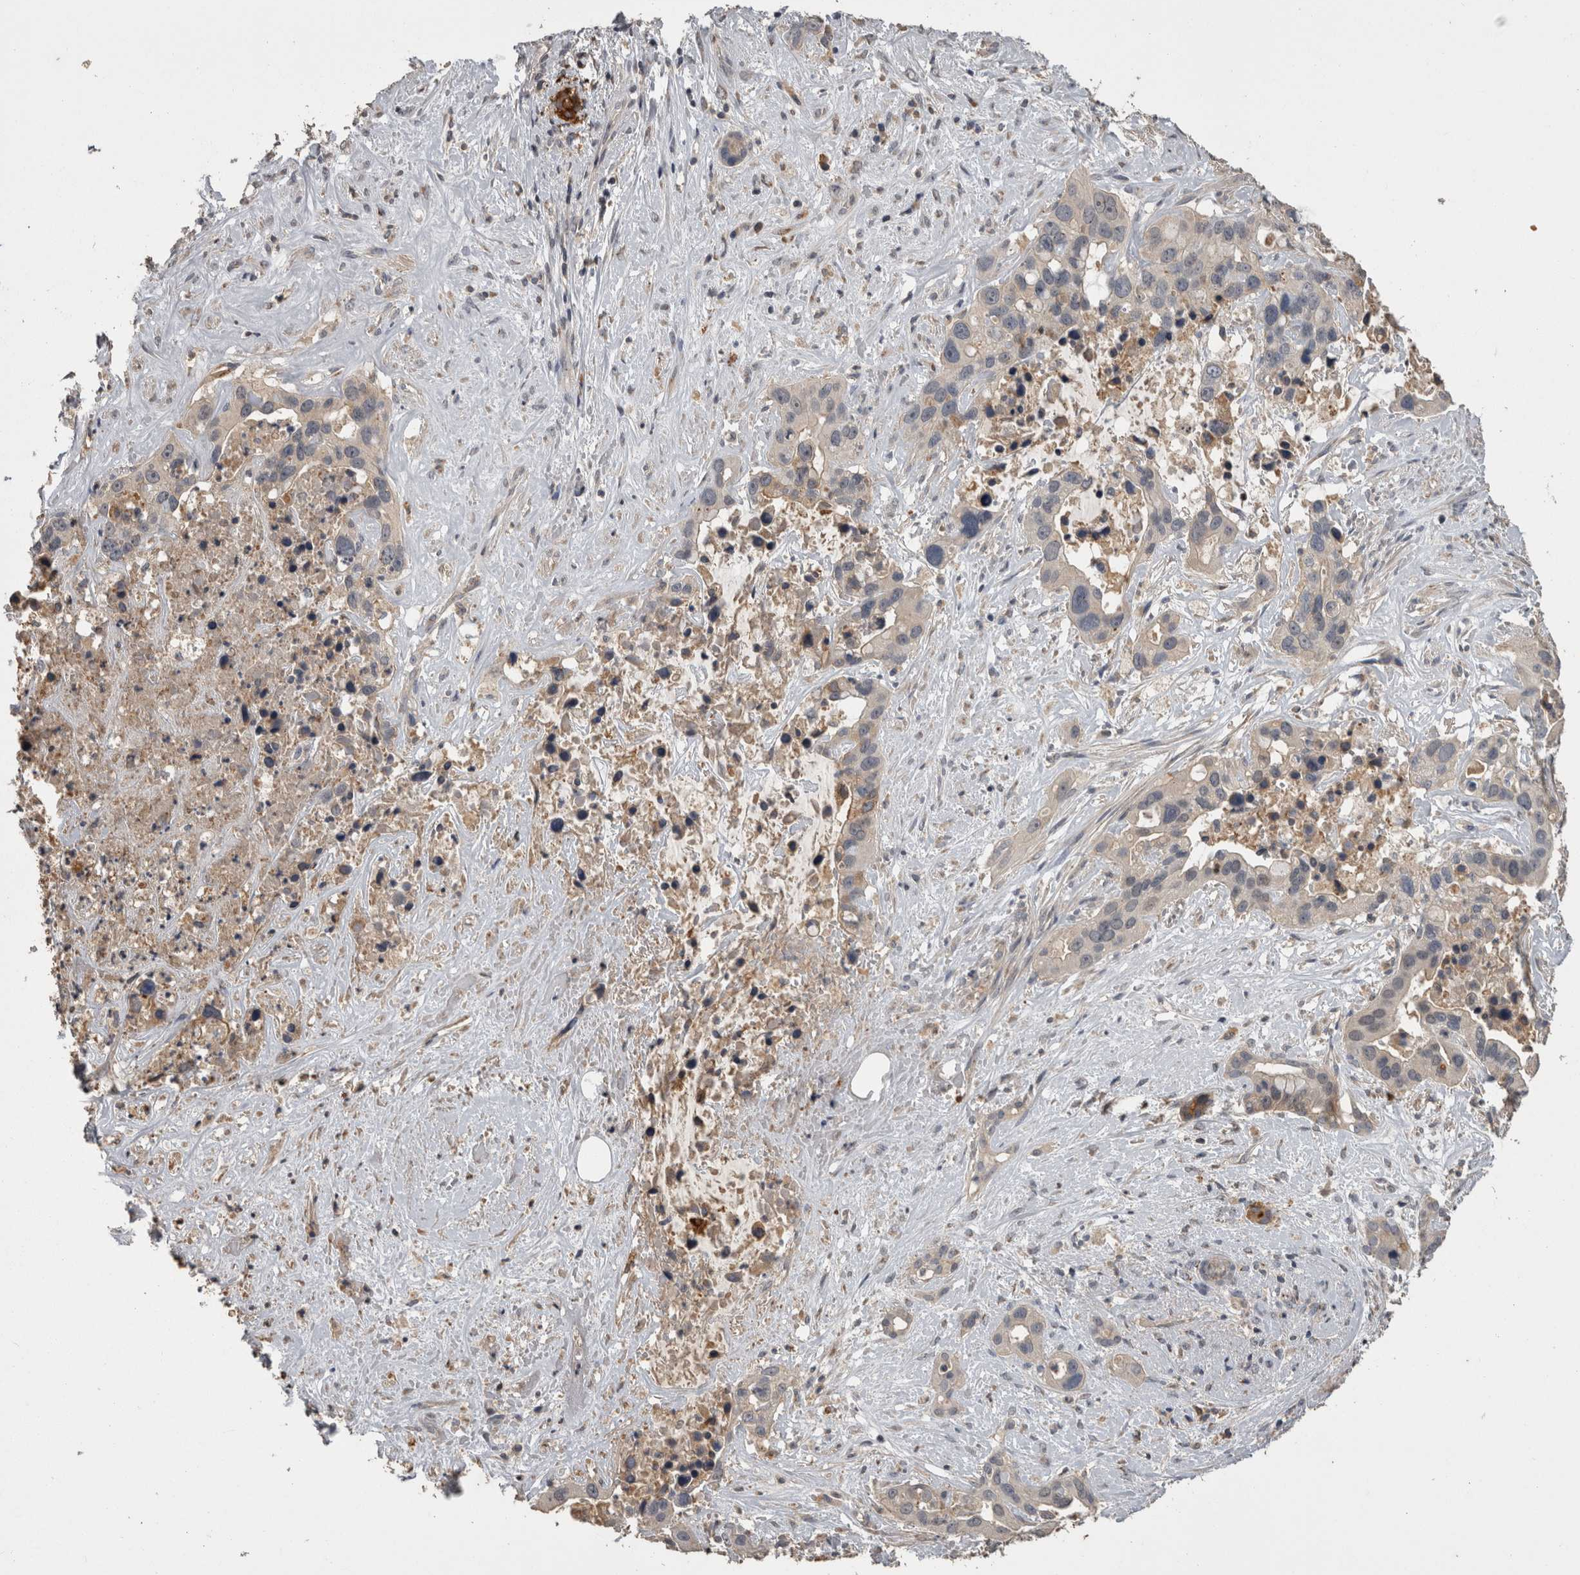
{"staining": {"intensity": "weak", "quantity": "25%-75%", "location": "cytoplasmic/membranous"}, "tissue": "liver cancer", "cell_type": "Tumor cells", "image_type": "cancer", "snomed": [{"axis": "morphology", "description": "Cholangiocarcinoma"}, {"axis": "topography", "description": "Liver"}], "caption": "High-power microscopy captured an immunohistochemistry image of liver cancer, revealing weak cytoplasmic/membranous expression in approximately 25%-75% of tumor cells.", "gene": "ANXA13", "patient": {"sex": "female", "age": 65}}